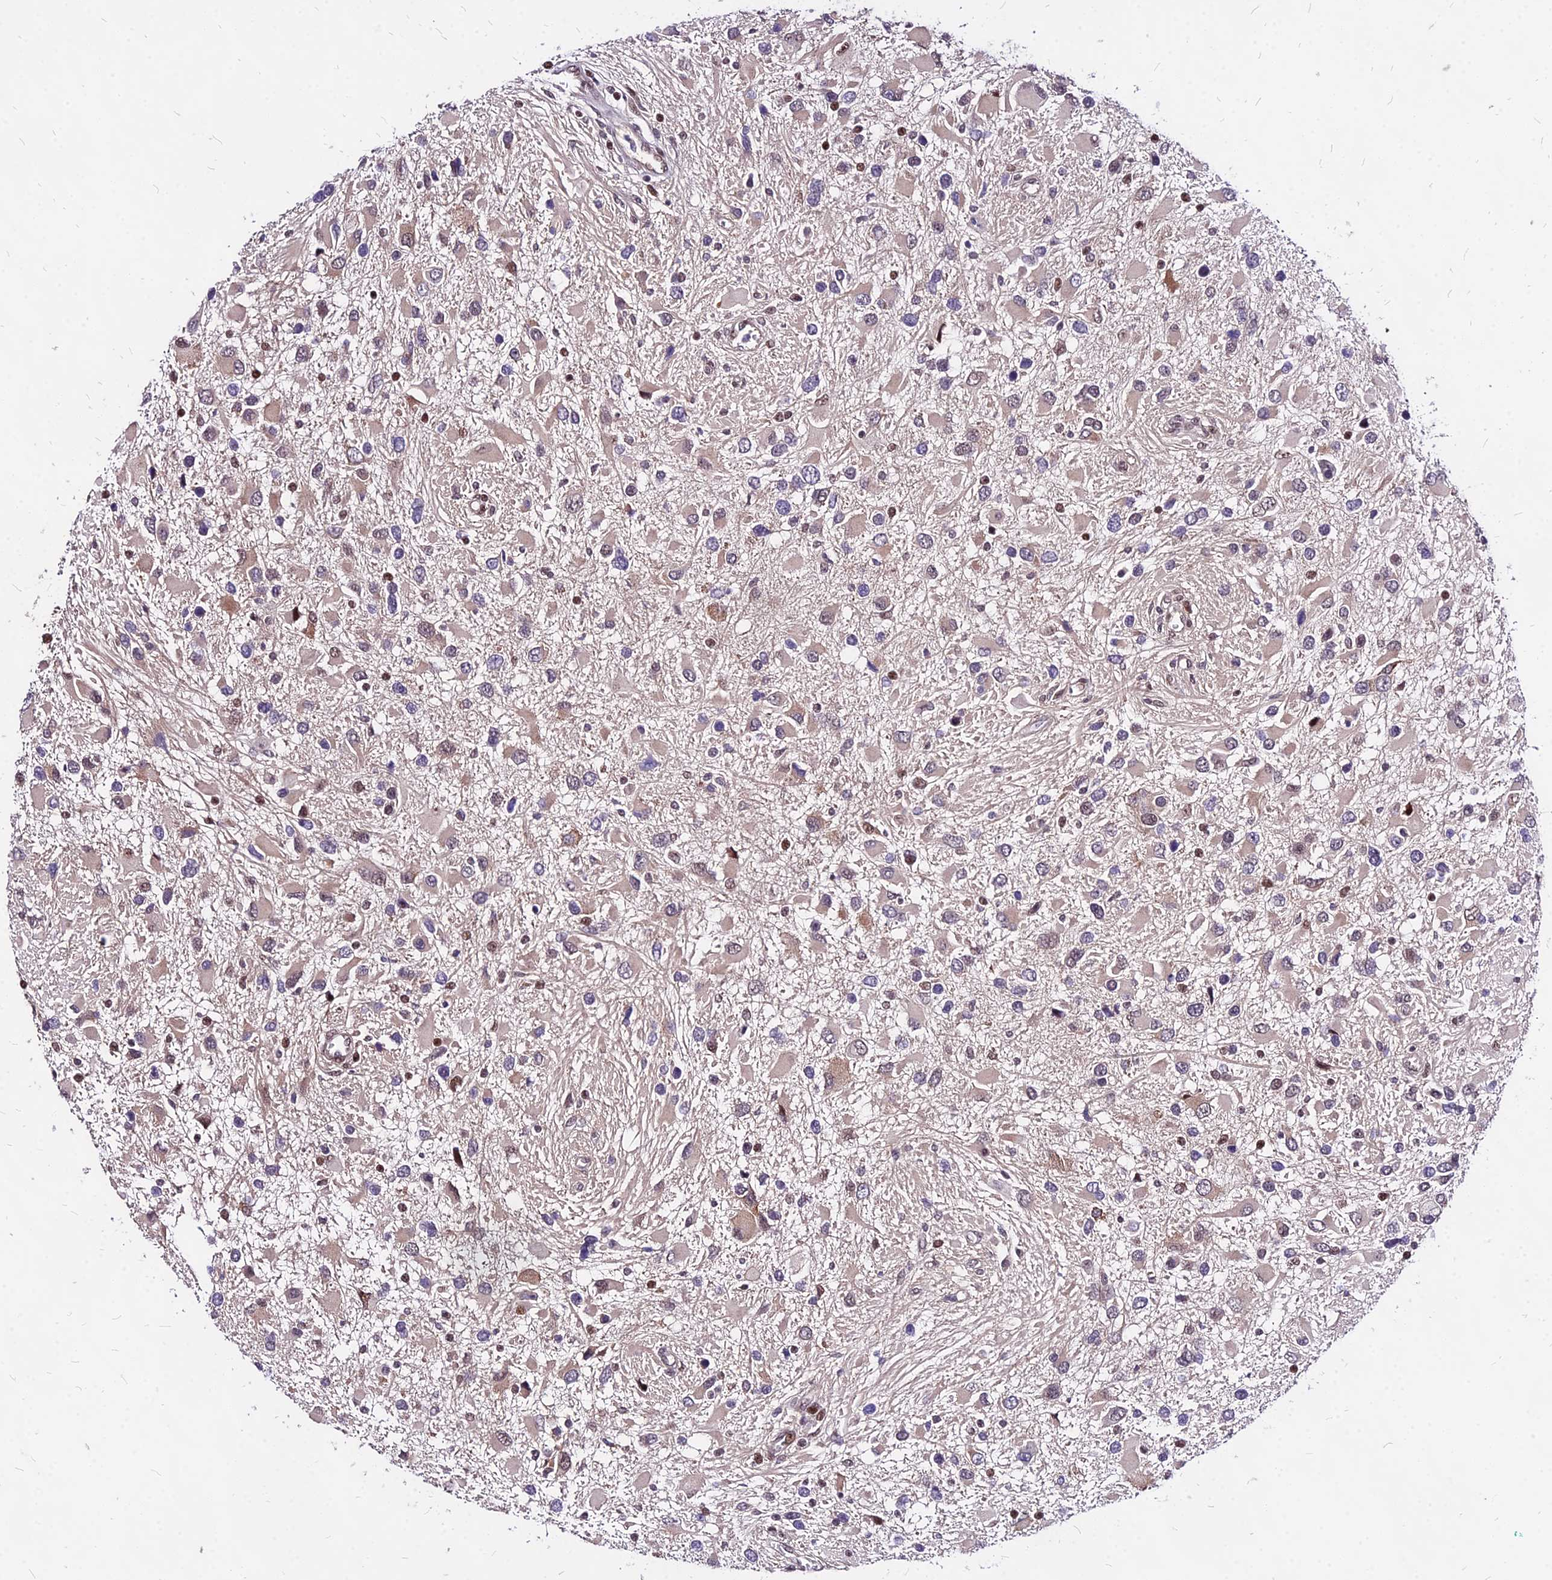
{"staining": {"intensity": "weak", "quantity": "<25%", "location": "nuclear"}, "tissue": "glioma", "cell_type": "Tumor cells", "image_type": "cancer", "snomed": [{"axis": "morphology", "description": "Glioma, malignant, High grade"}, {"axis": "topography", "description": "Brain"}], "caption": "This histopathology image is of malignant glioma (high-grade) stained with IHC to label a protein in brown with the nuclei are counter-stained blue. There is no expression in tumor cells.", "gene": "DDX55", "patient": {"sex": "male", "age": 53}}